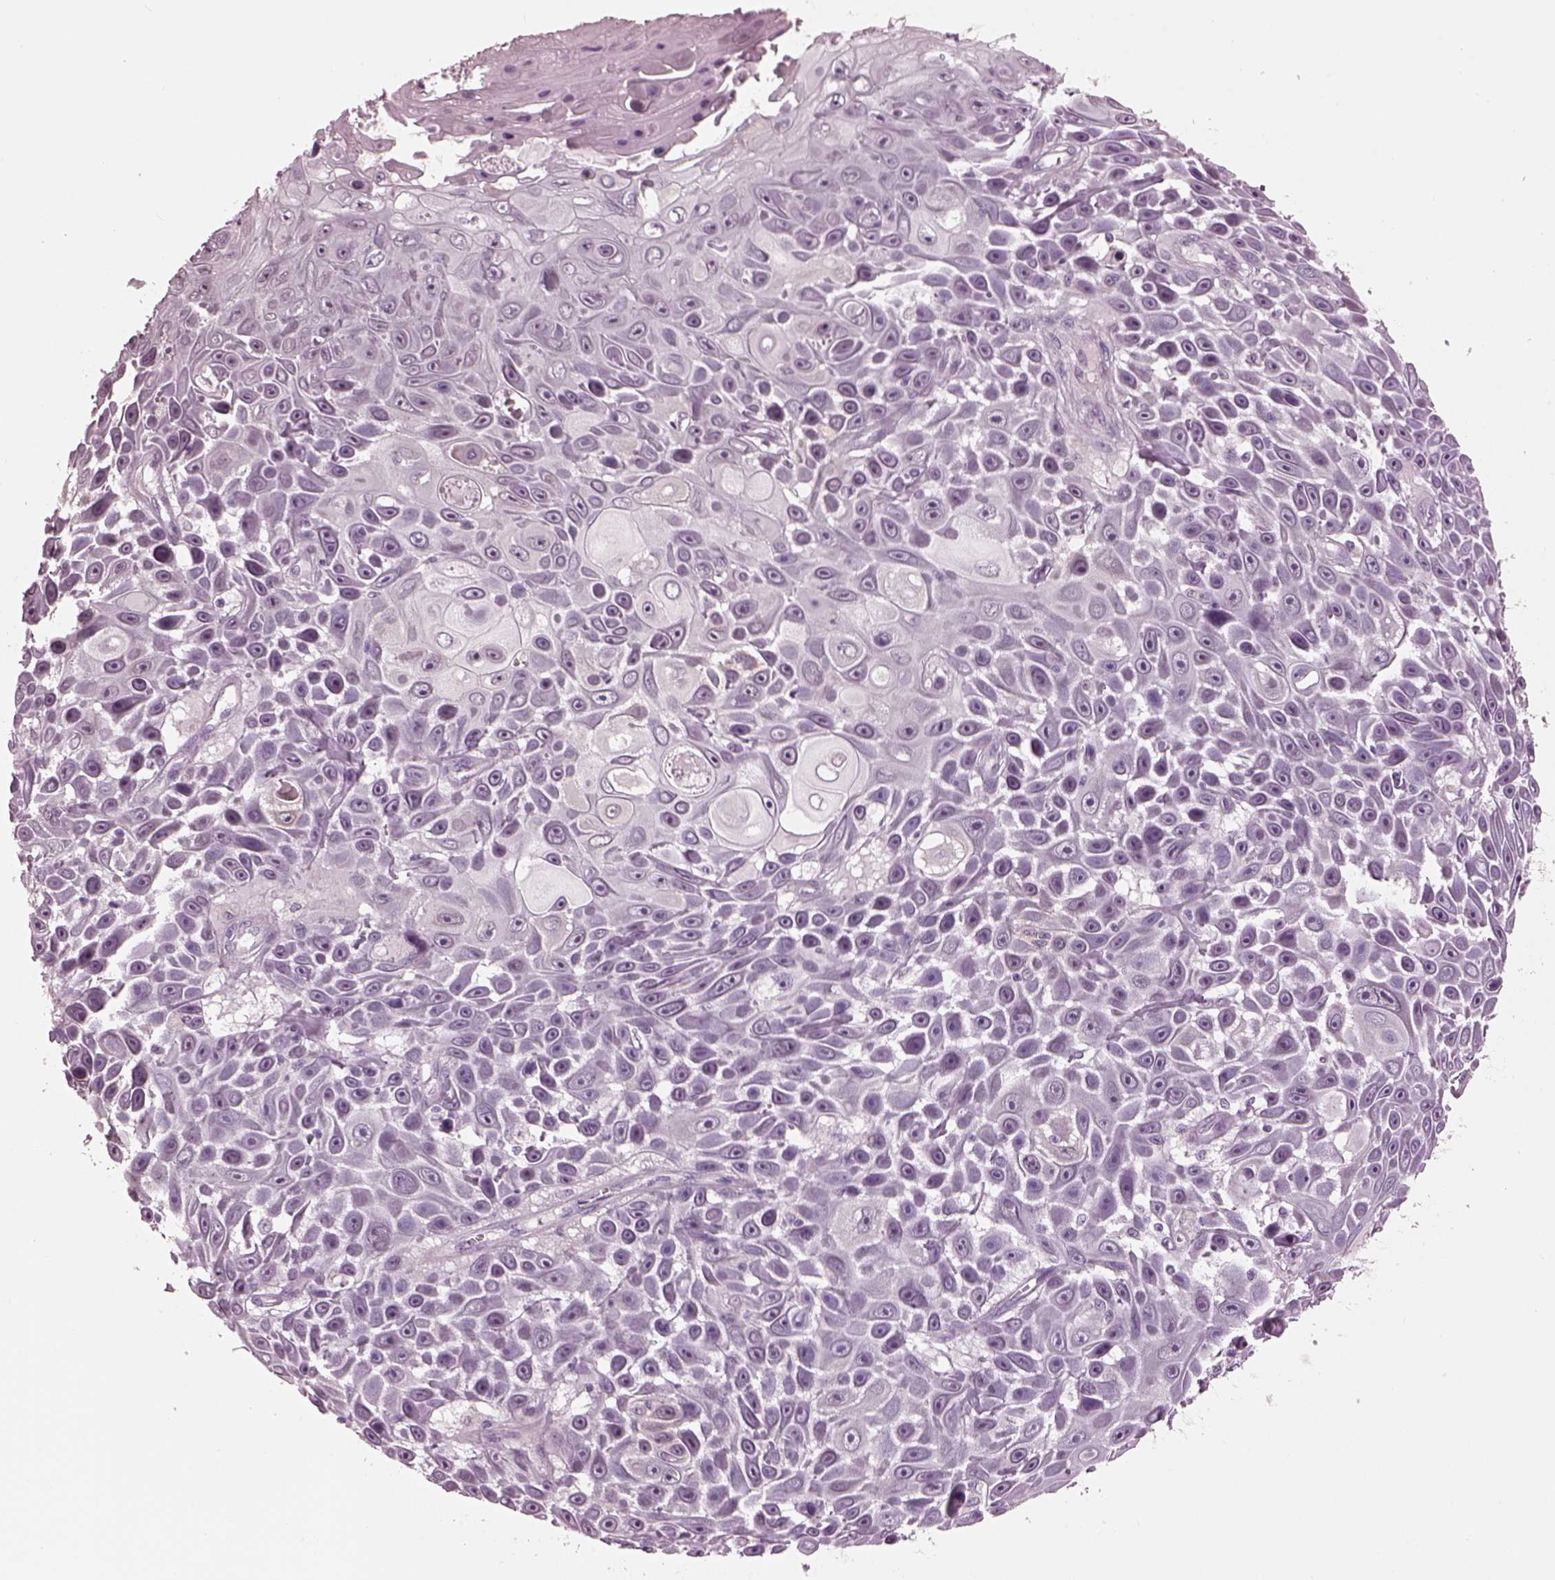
{"staining": {"intensity": "negative", "quantity": "none", "location": "none"}, "tissue": "skin cancer", "cell_type": "Tumor cells", "image_type": "cancer", "snomed": [{"axis": "morphology", "description": "Squamous cell carcinoma, NOS"}, {"axis": "topography", "description": "Skin"}], "caption": "Immunohistochemical staining of human squamous cell carcinoma (skin) demonstrates no significant staining in tumor cells.", "gene": "SLC6A17", "patient": {"sex": "male", "age": 82}}